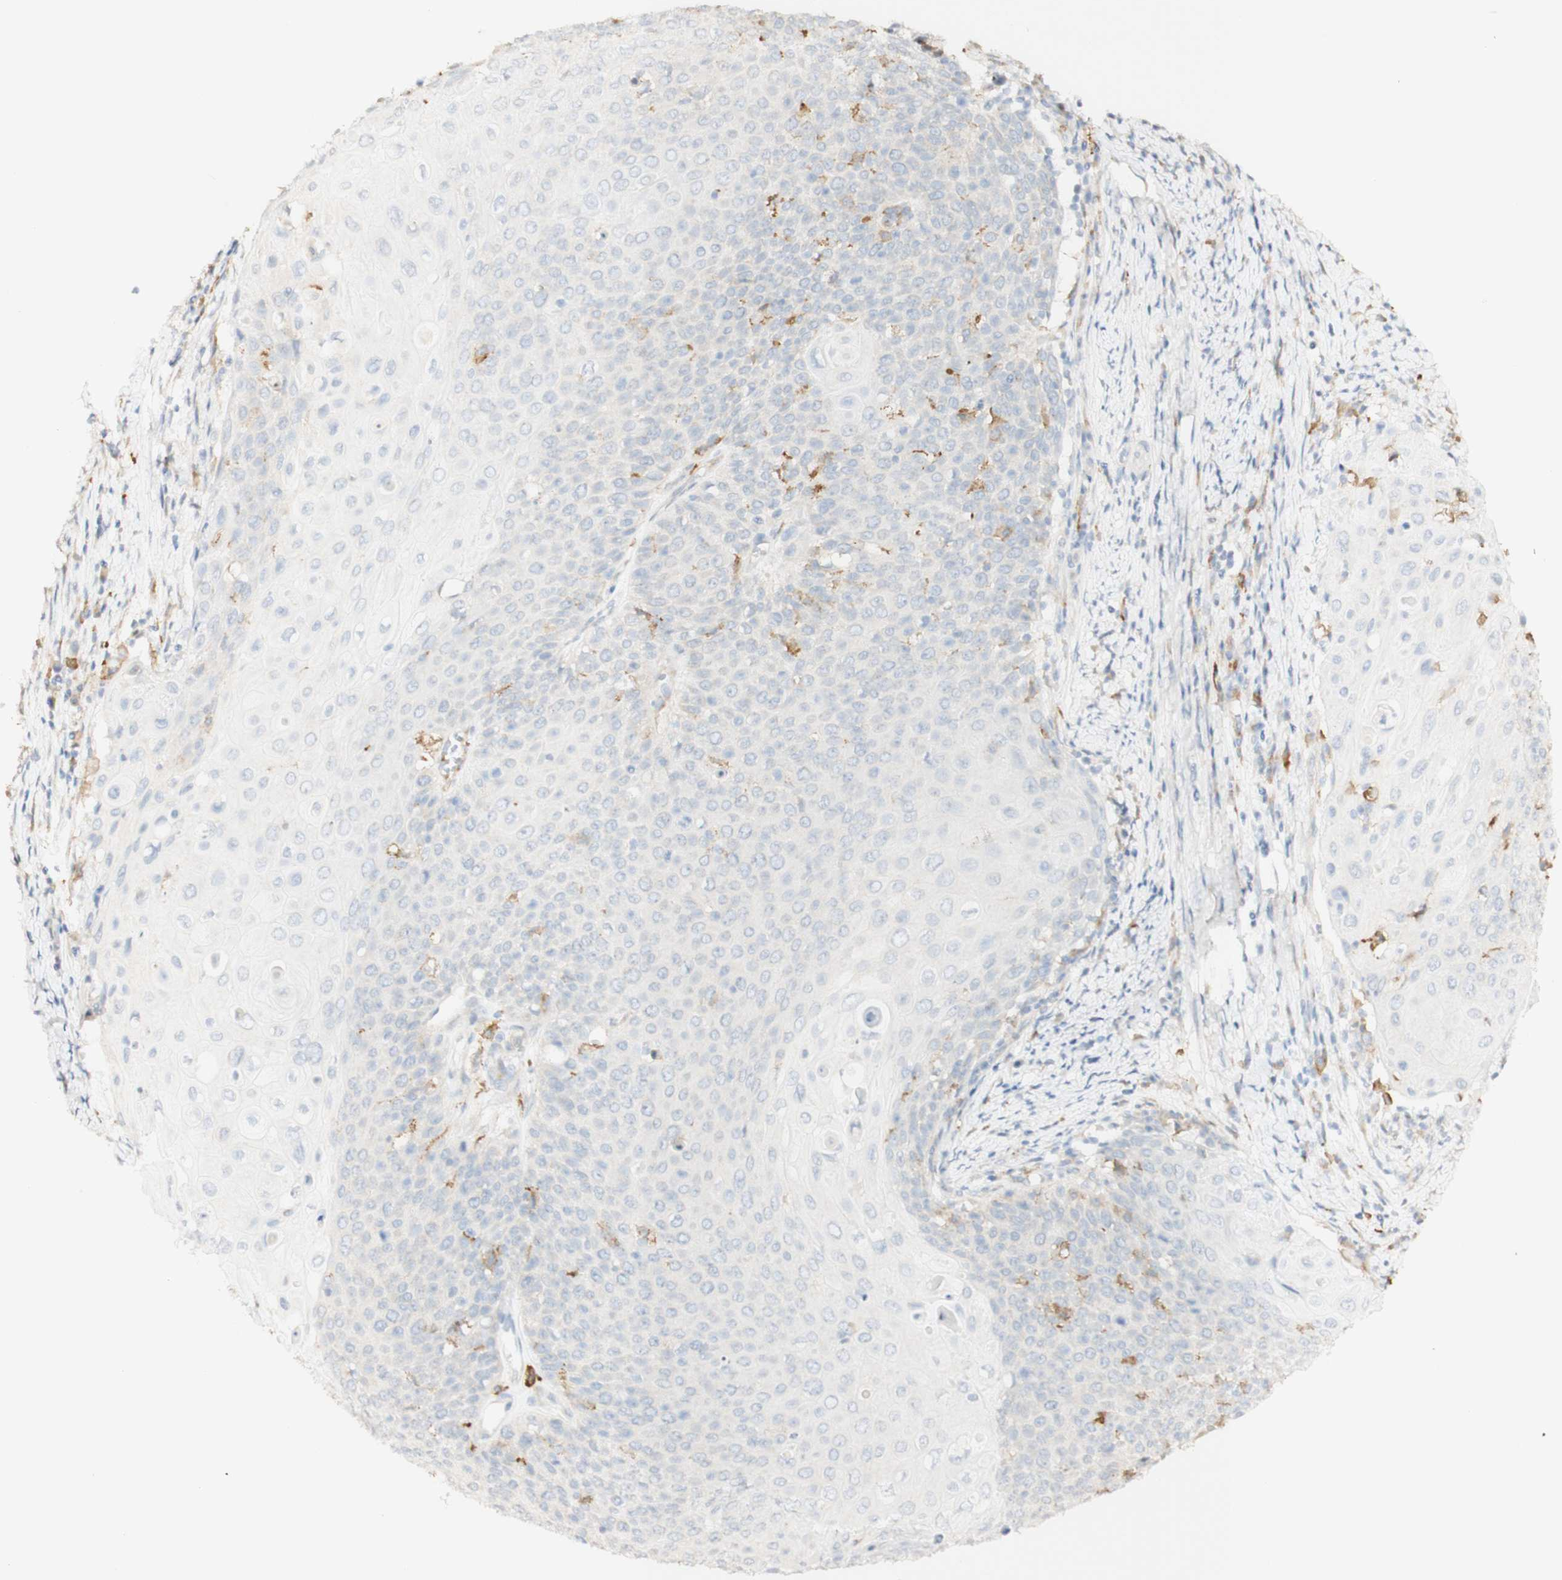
{"staining": {"intensity": "negative", "quantity": "none", "location": "none"}, "tissue": "cervical cancer", "cell_type": "Tumor cells", "image_type": "cancer", "snomed": [{"axis": "morphology", "description": "Squamous cell carcinoma, NOS"}, {"axis": "topography", "description": "Cervix"}], "caption": "IHC histopathology image of cervical cancer (squamous cell carcinoma) stained for a protein (brown), which reveals no staining in tumor cells.", "gene": "FCGRT", "patient": {"sex": "female", "age": 39}}